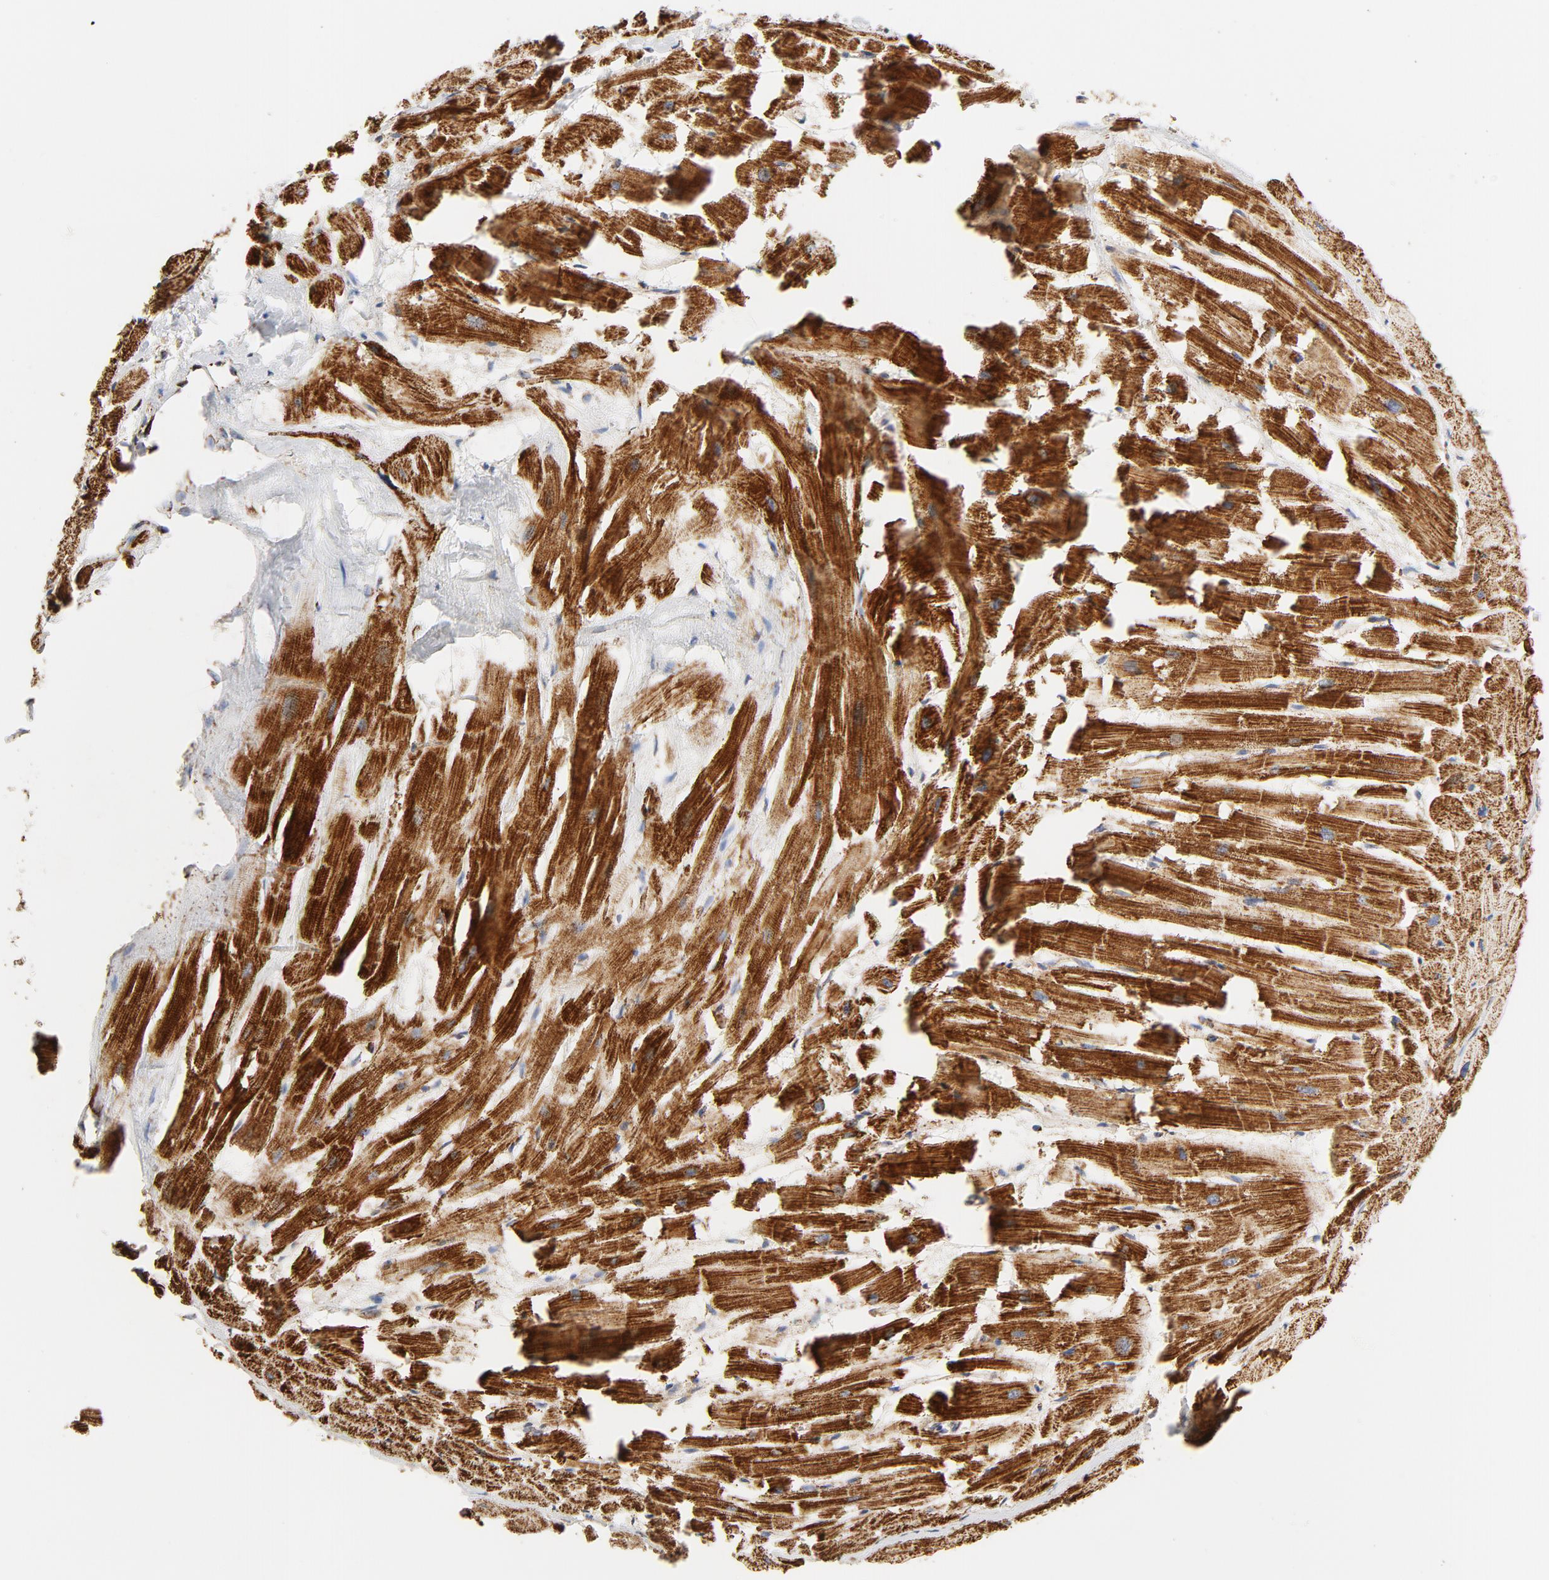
{"staining": {"intensity": "strong", "quantity": ">75%", "location": "cytoplasmic/membranous"}, "tissue": "heart muscle", "cell_type": "Cardiomyocytes", "image_type": "normal", "snomed": [{"axis": "morphology", "description": "Normal tissue, NOS"}, {"axis": "topography", "description": "Heart"}], "caption": "Approximately >75% of cardiomyocytes in unremarkable heart muscle show strong cytoplasmic/membranous protein staining as visualized by brown immunohistochemical staining.", "gene": "PCNX4", "patient": {"sex": "female", "age": 19}}